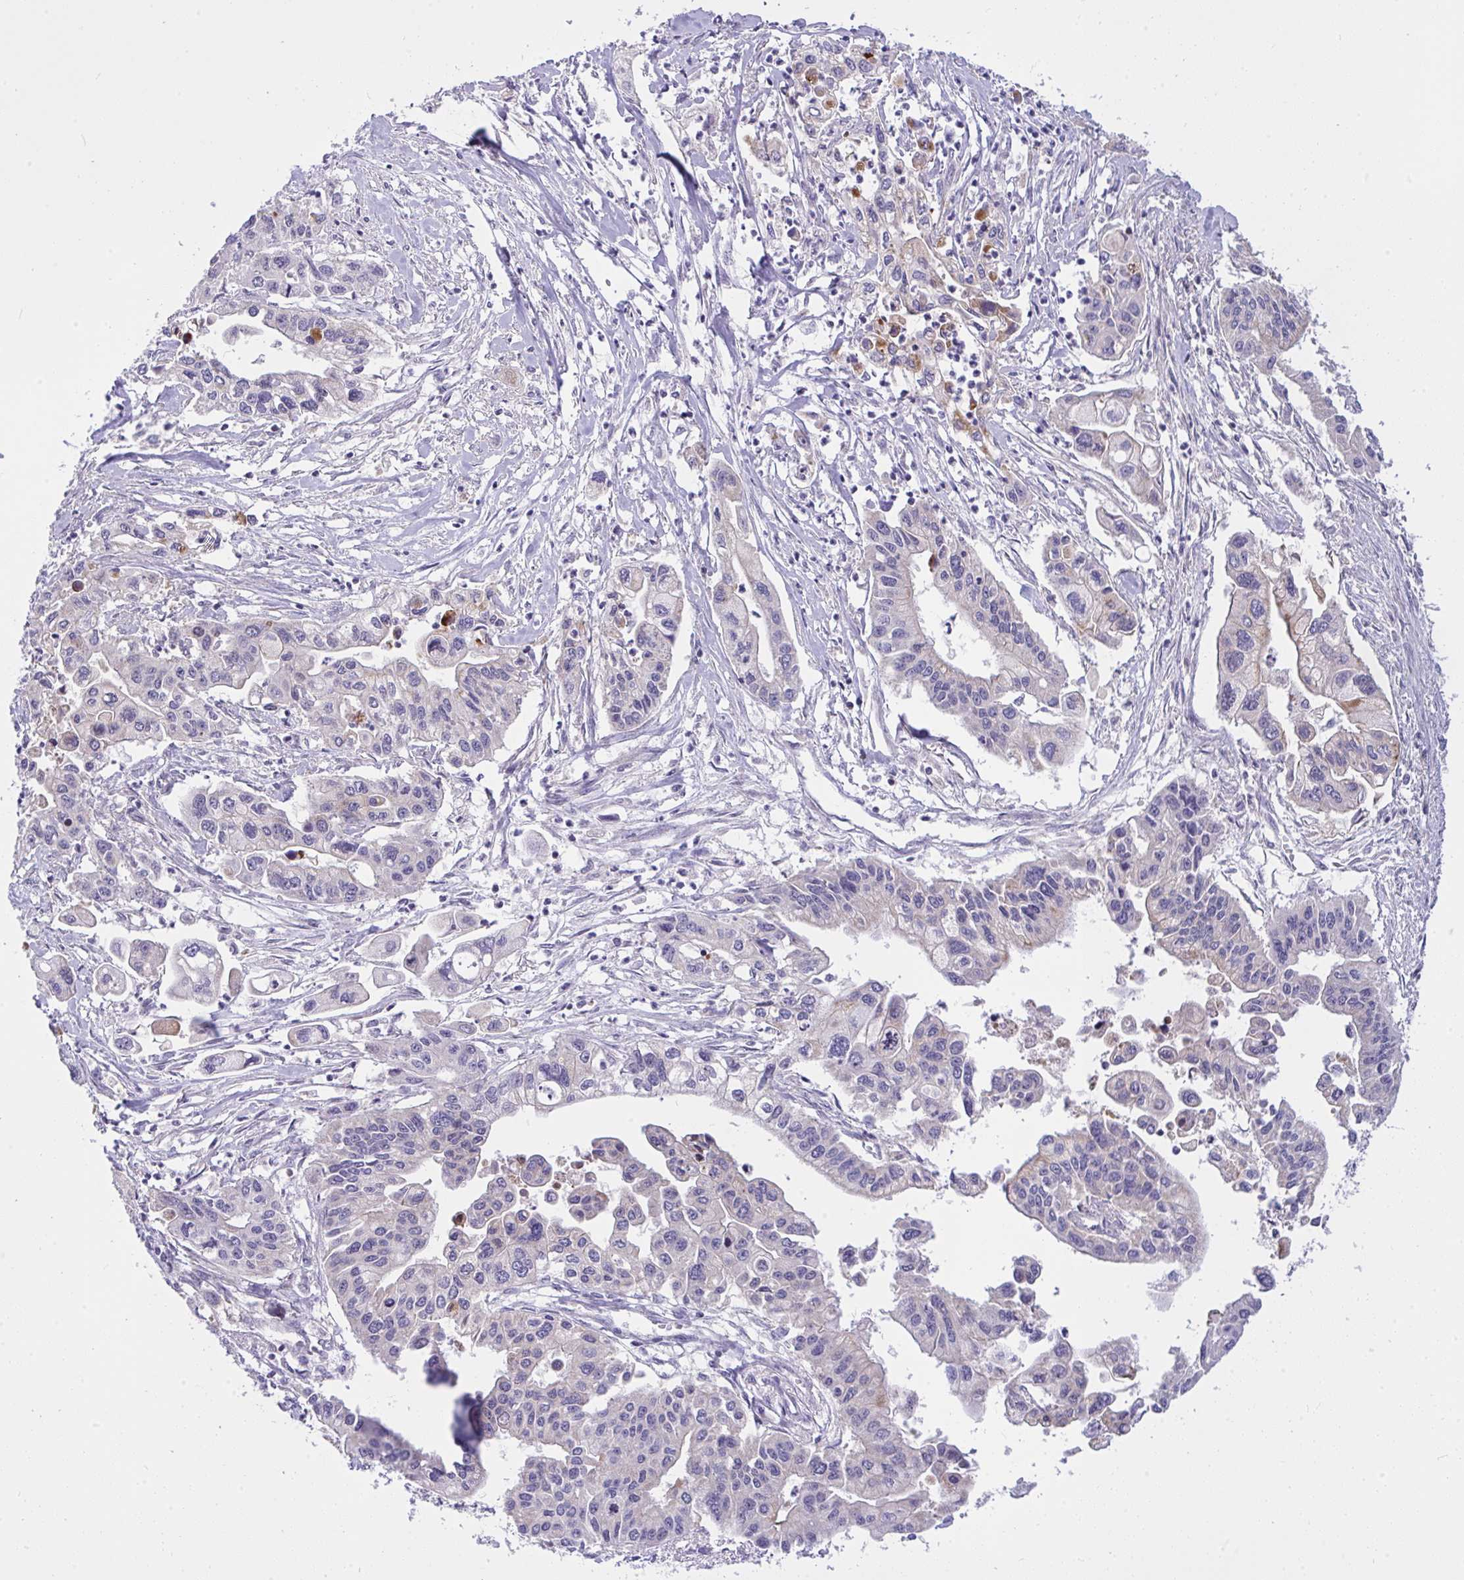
{"staining": {"intensity": "weak", "quantity": "<25%", "location": "cytoplasmic/membranous"}, "tissue": "pancreatic cancer", "cell_type": "Tumor cells", "image_type": "cancer", "snomed": [{"axis": "morphology", "description": "Adenocarcinoma, NOS"}, {"axis": "topography", "description": "Pancreas"}], "caption": "High magnification brightfield microscopy of pancreatic cancer stained with DAB (brown) and counterstained with hematoxylin (blue): tumor cells show no significant positivity. (DAB (3,3'-diaminobenzidine) immunohistochemistry, high magnification).", "gene": "CEP63", "patient": {"sex": "male", "age": 62}}